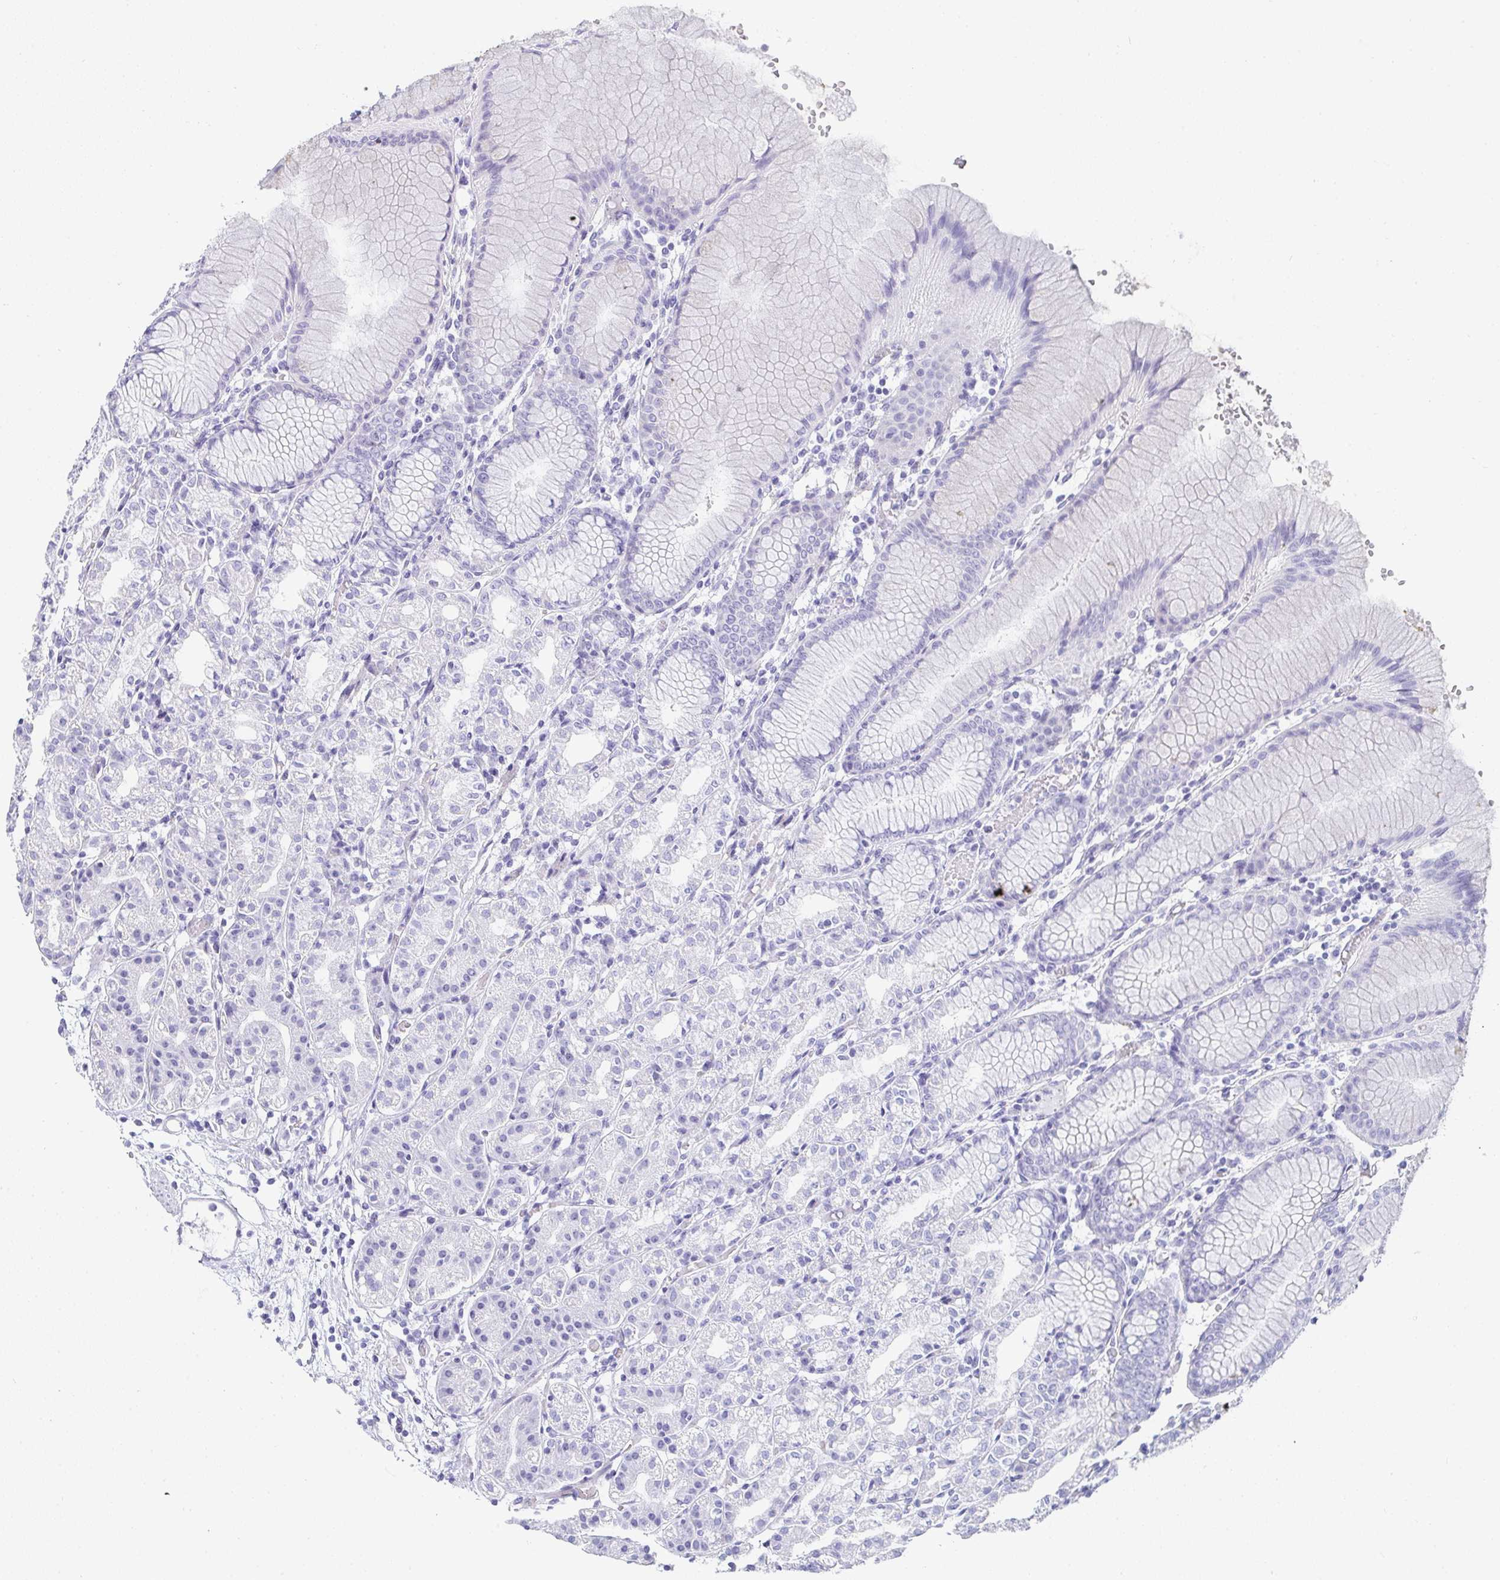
{"staining": {"intensity": "negative", "quantity": "none", "location": "none"}, "tissue": "stomach", "cell_type": "Glandular cells", "image_type": "normal", "snomed": [{"axis": "morphology", "description": "Normal tissue, NOS"}, {"axis": "topography", "description": "Stomach"}], "caption": "The immunohistochemistry histopathology image has no significant staining in glandular cells of stomach. Nuclei are stained in blue.", "gene": "PRND", "patient": {"sex": "female", "age": 57}}